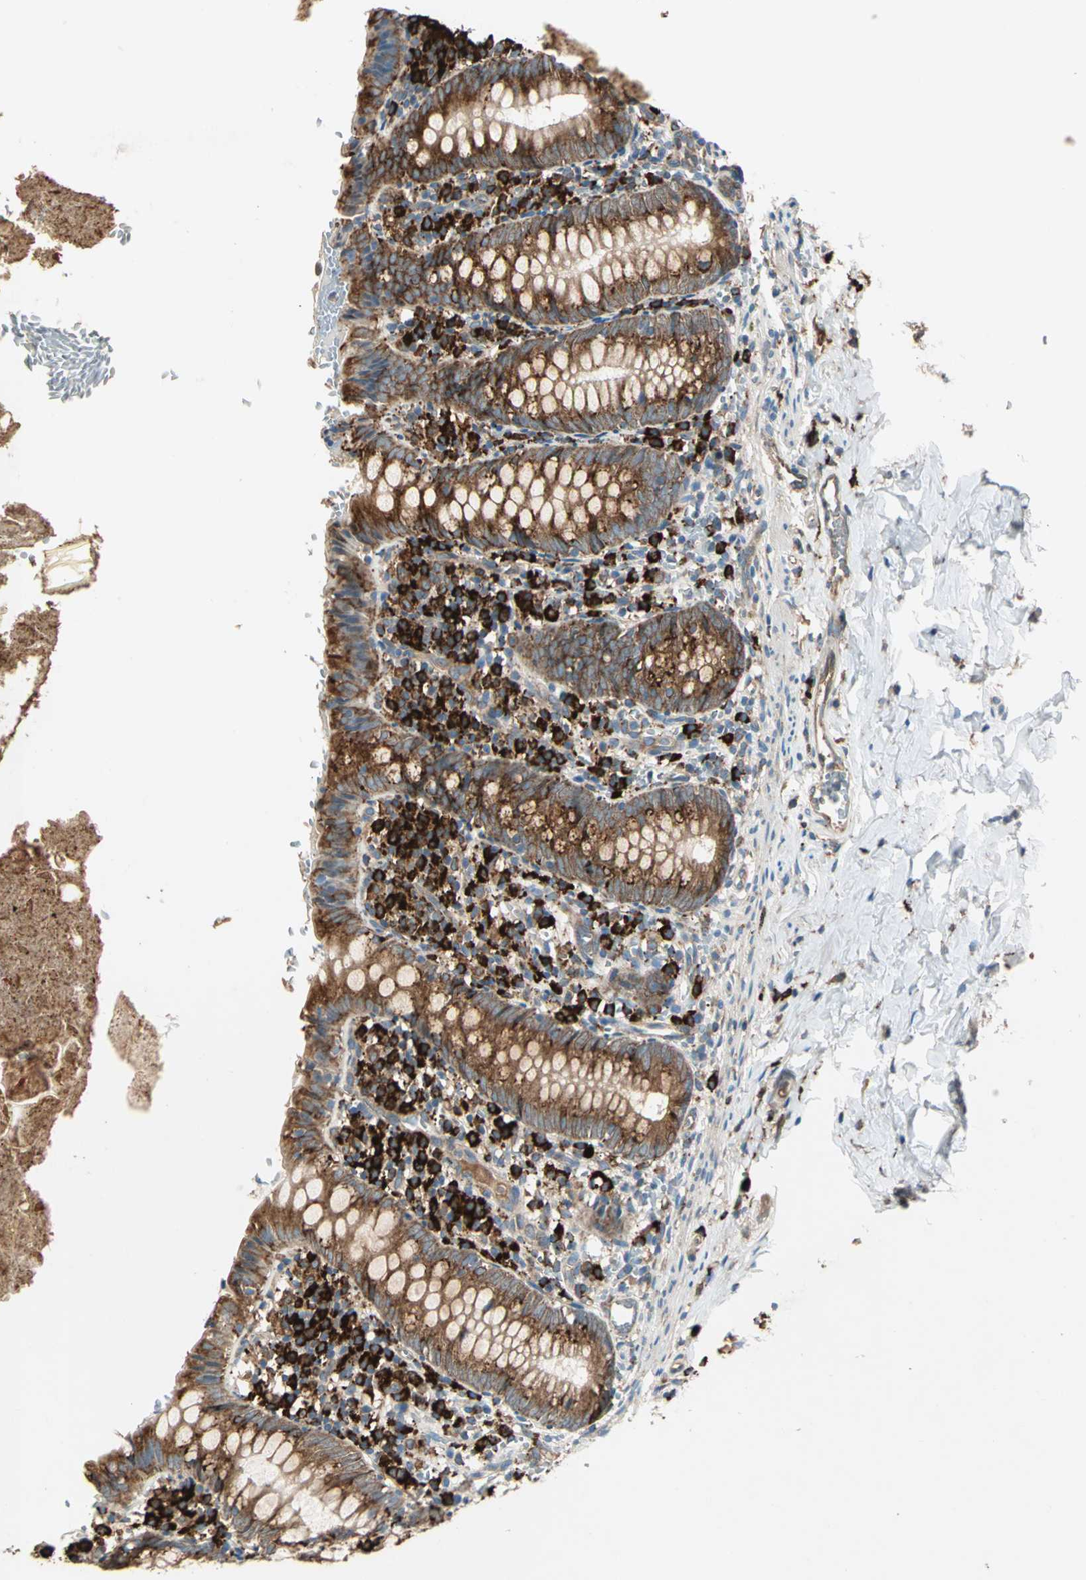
{"staining": {"intensity": "moderate", "quantity": ">75%", "location": "cytoplasmic/membranous"}, "tissue": "appendix", "cell_type": "Glandular cells", "image_type": "normal", "snomed": [{"axis": "morphology", "description": "Normal tissue, NOS"}, {"axis": "topography", "description": "Appendix"}], "caption": "DAB (3,3'-diaminobenzidine) immunohistochemical staining of normal human appendix displays moderate cytoplasmic/membranous protein expression in approximately >75% of glandular cells. Using DAB (brown) and hematoxylin (blue) stains, captured at high magnification using brightfield microscopy.", "gene": "PDIA4", "patient": {"sex": "female", "age": 10}}